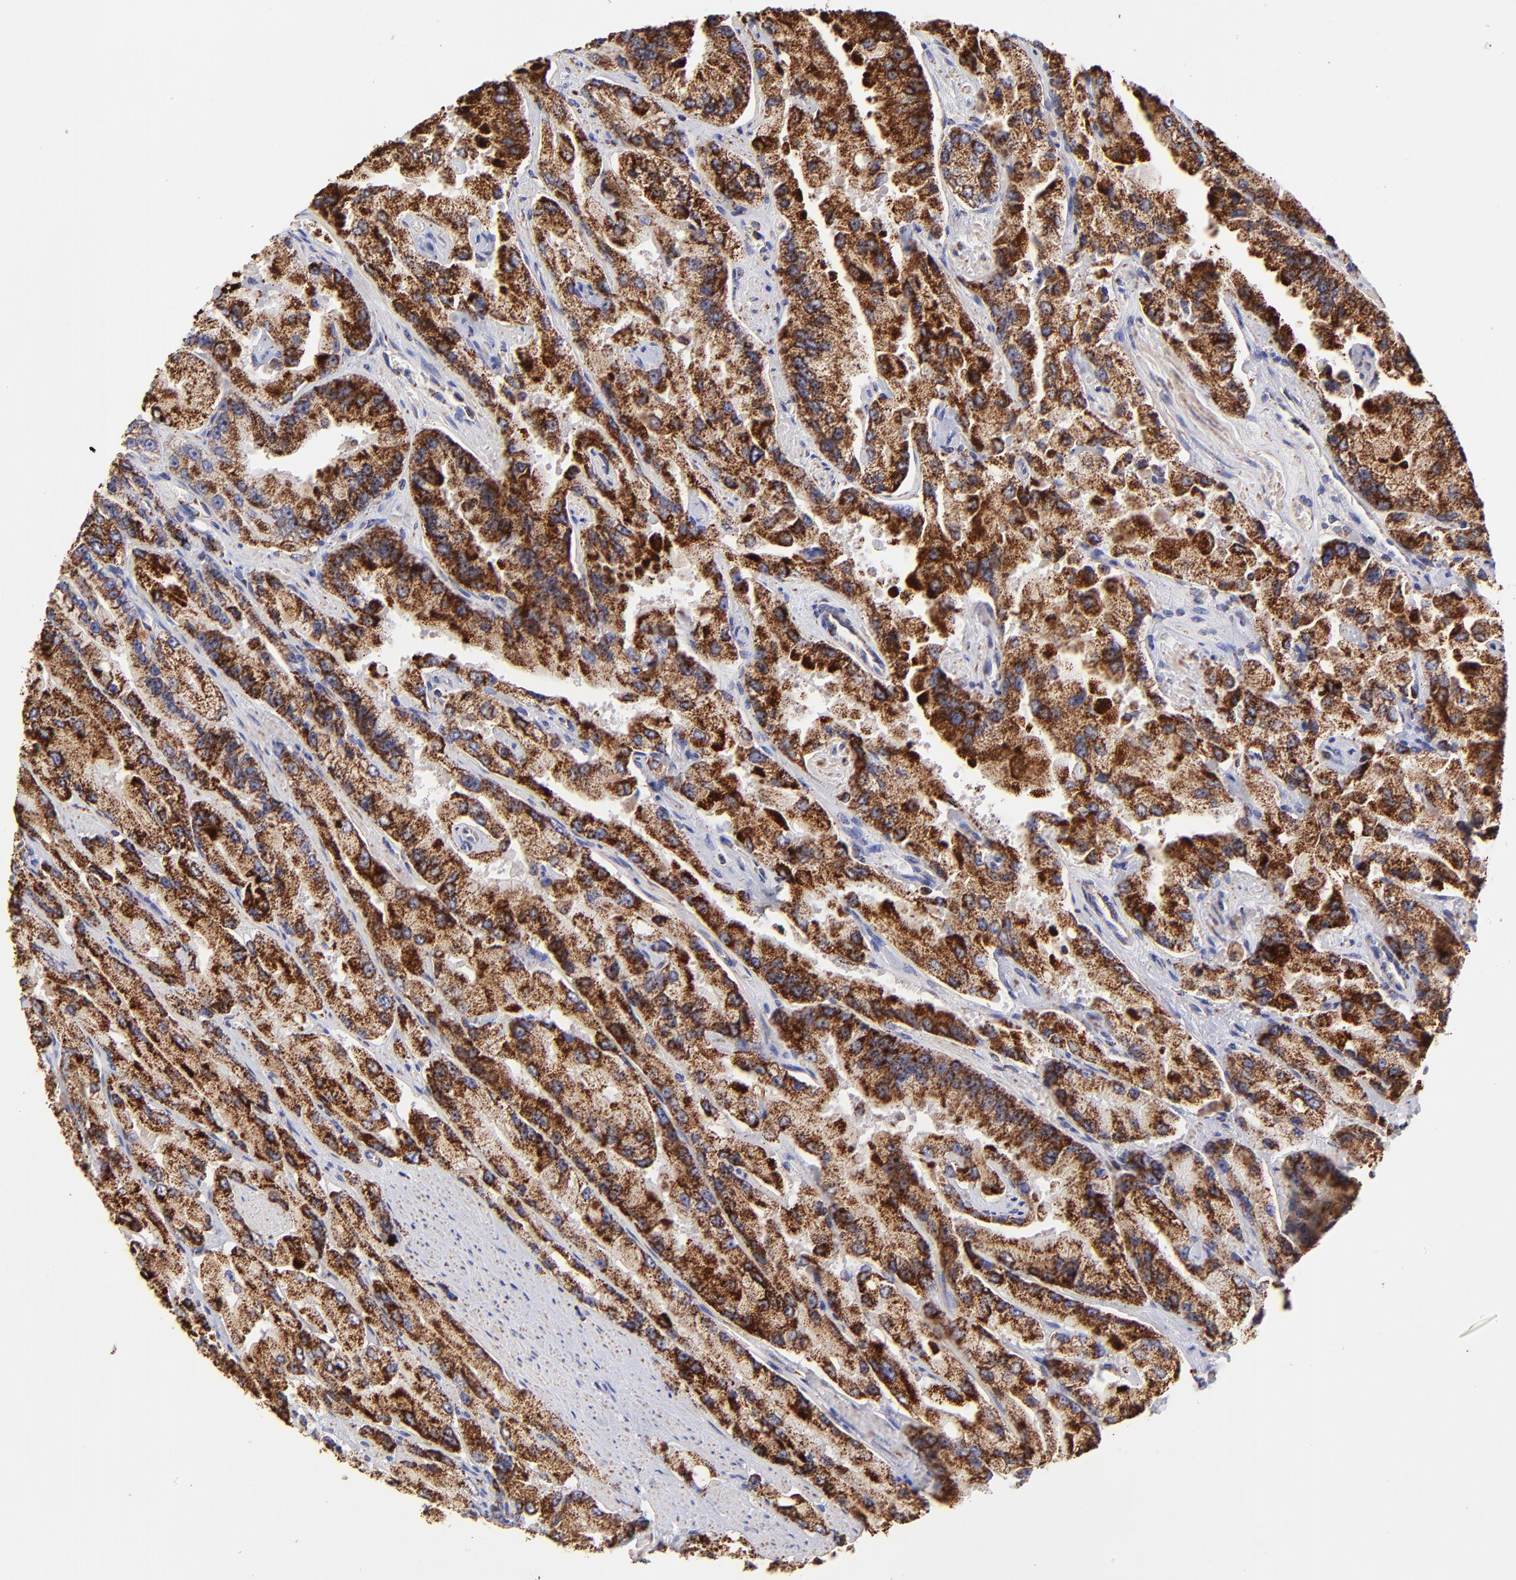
{"staining": {"intensity": "strong", "quantity": ">75%", "location": "cytoplasmic/membranous"}, "tissue": "prostate cancer", "cell_type": "Tumor cells", "image_type": "cancer", "snomed": [{"axis": "morphology", "description": "Adenocarcinoma, High grade"}, {"axis": "topography", "description": "Prostate"}], "caption": "Strong cytoplasmic/membranous expression is identified in approximately >75% of tumor cells in prostate cancer.", "gene": "ECH1", "patient": {"sex": "male", "age": 58}}